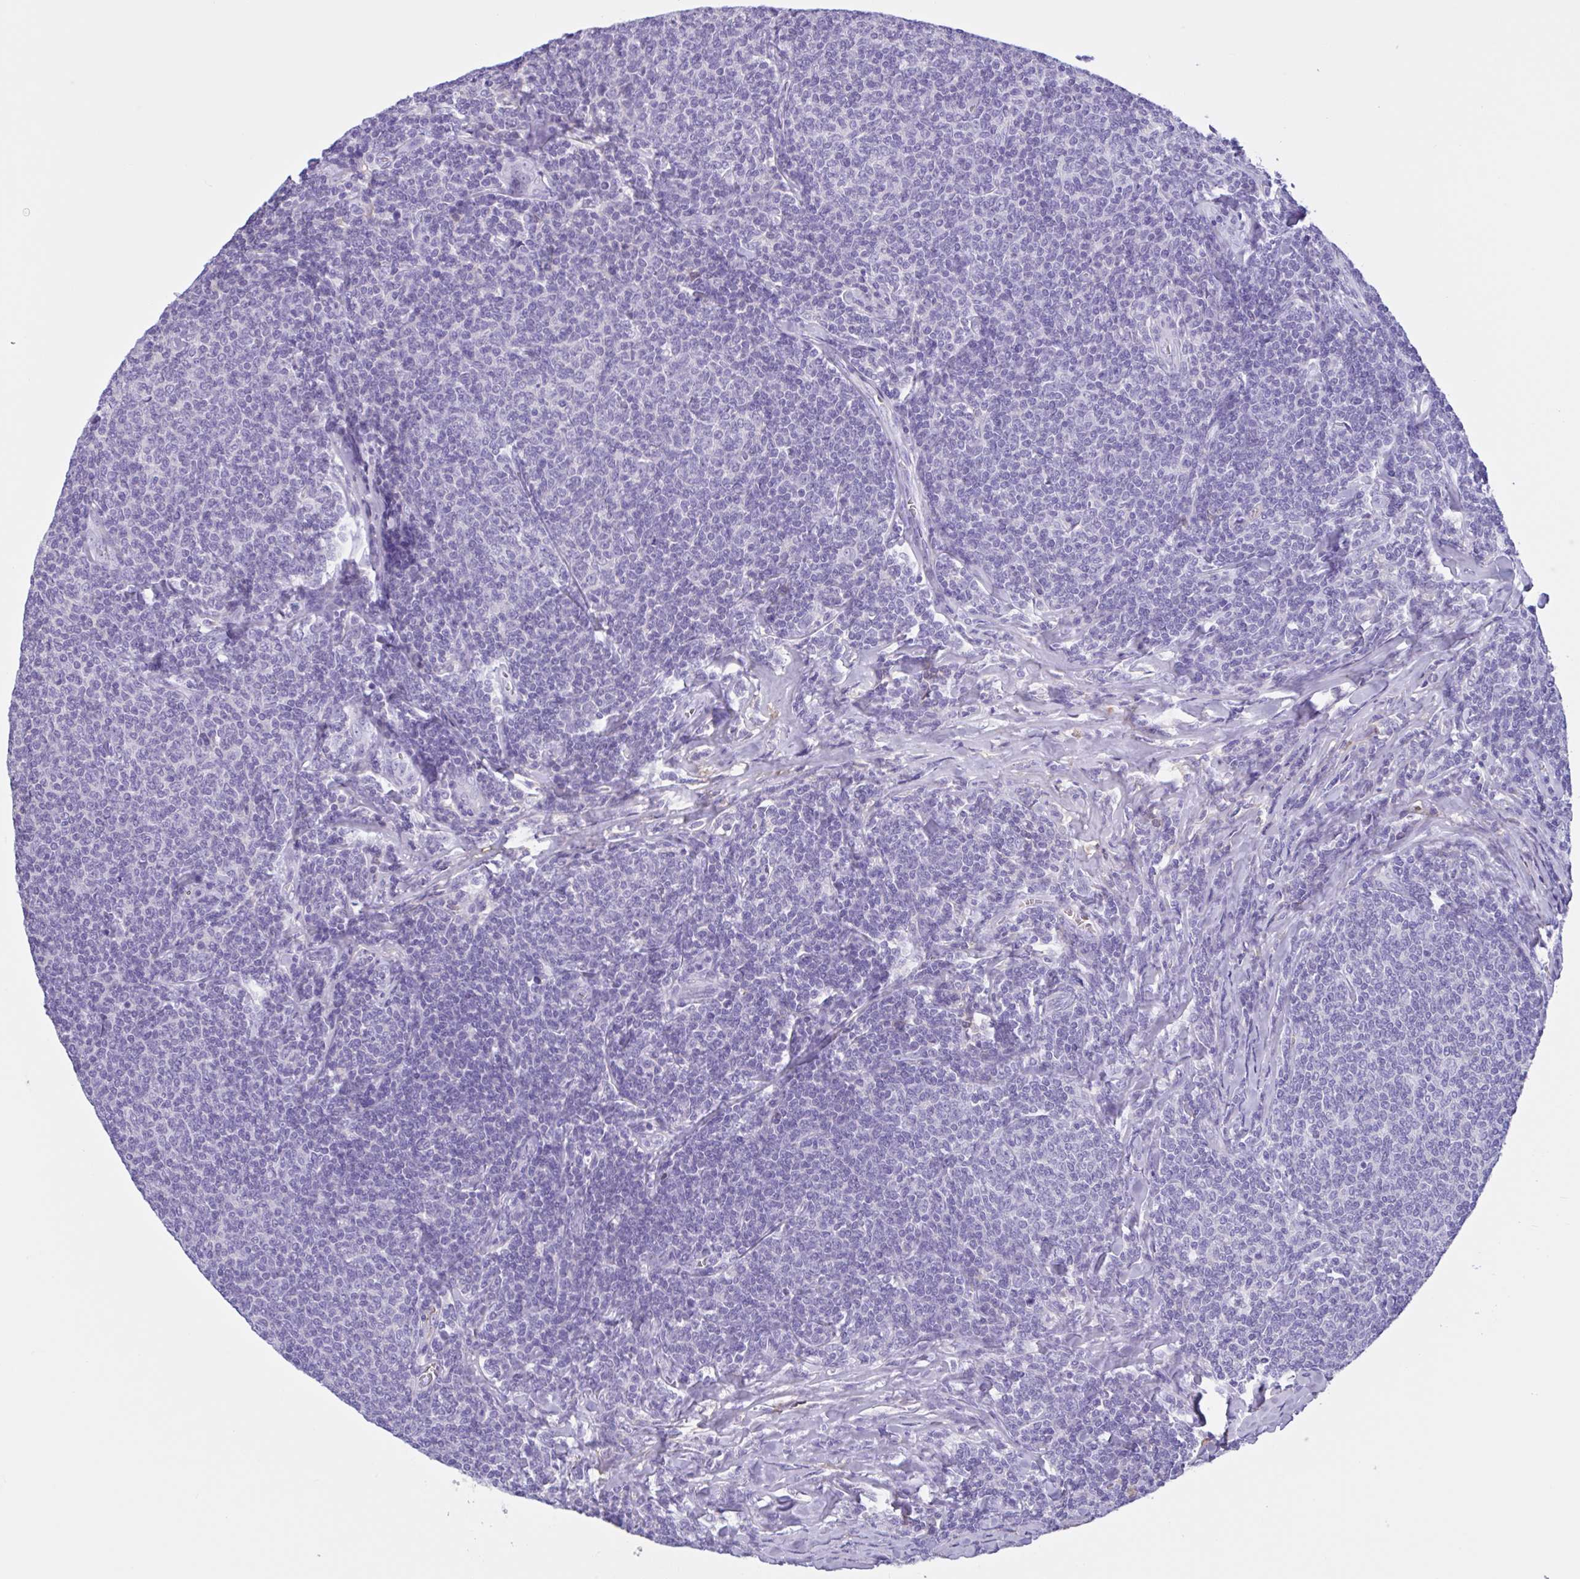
{"staining": {"intensity": "negative", "quantity": "none", "location": "none"}, "tissue": "lymphoma", "cell_type": "Tumor cells", "image_type": "cancer", "snomed": [{"axis": "morphology", "description": "Malignant lymphoma, non-Hodgkin's type, Low grade"}, {"axis": "topography", "description": "Lymph node"}], "caption": "IHC photomicrograph of neoplastic tissue: human lymphoma stained with DAB displays no significant protein expression in tumor cells.", "gene": "LARGE2", "patient": {"sex": "male", "age": 52}}